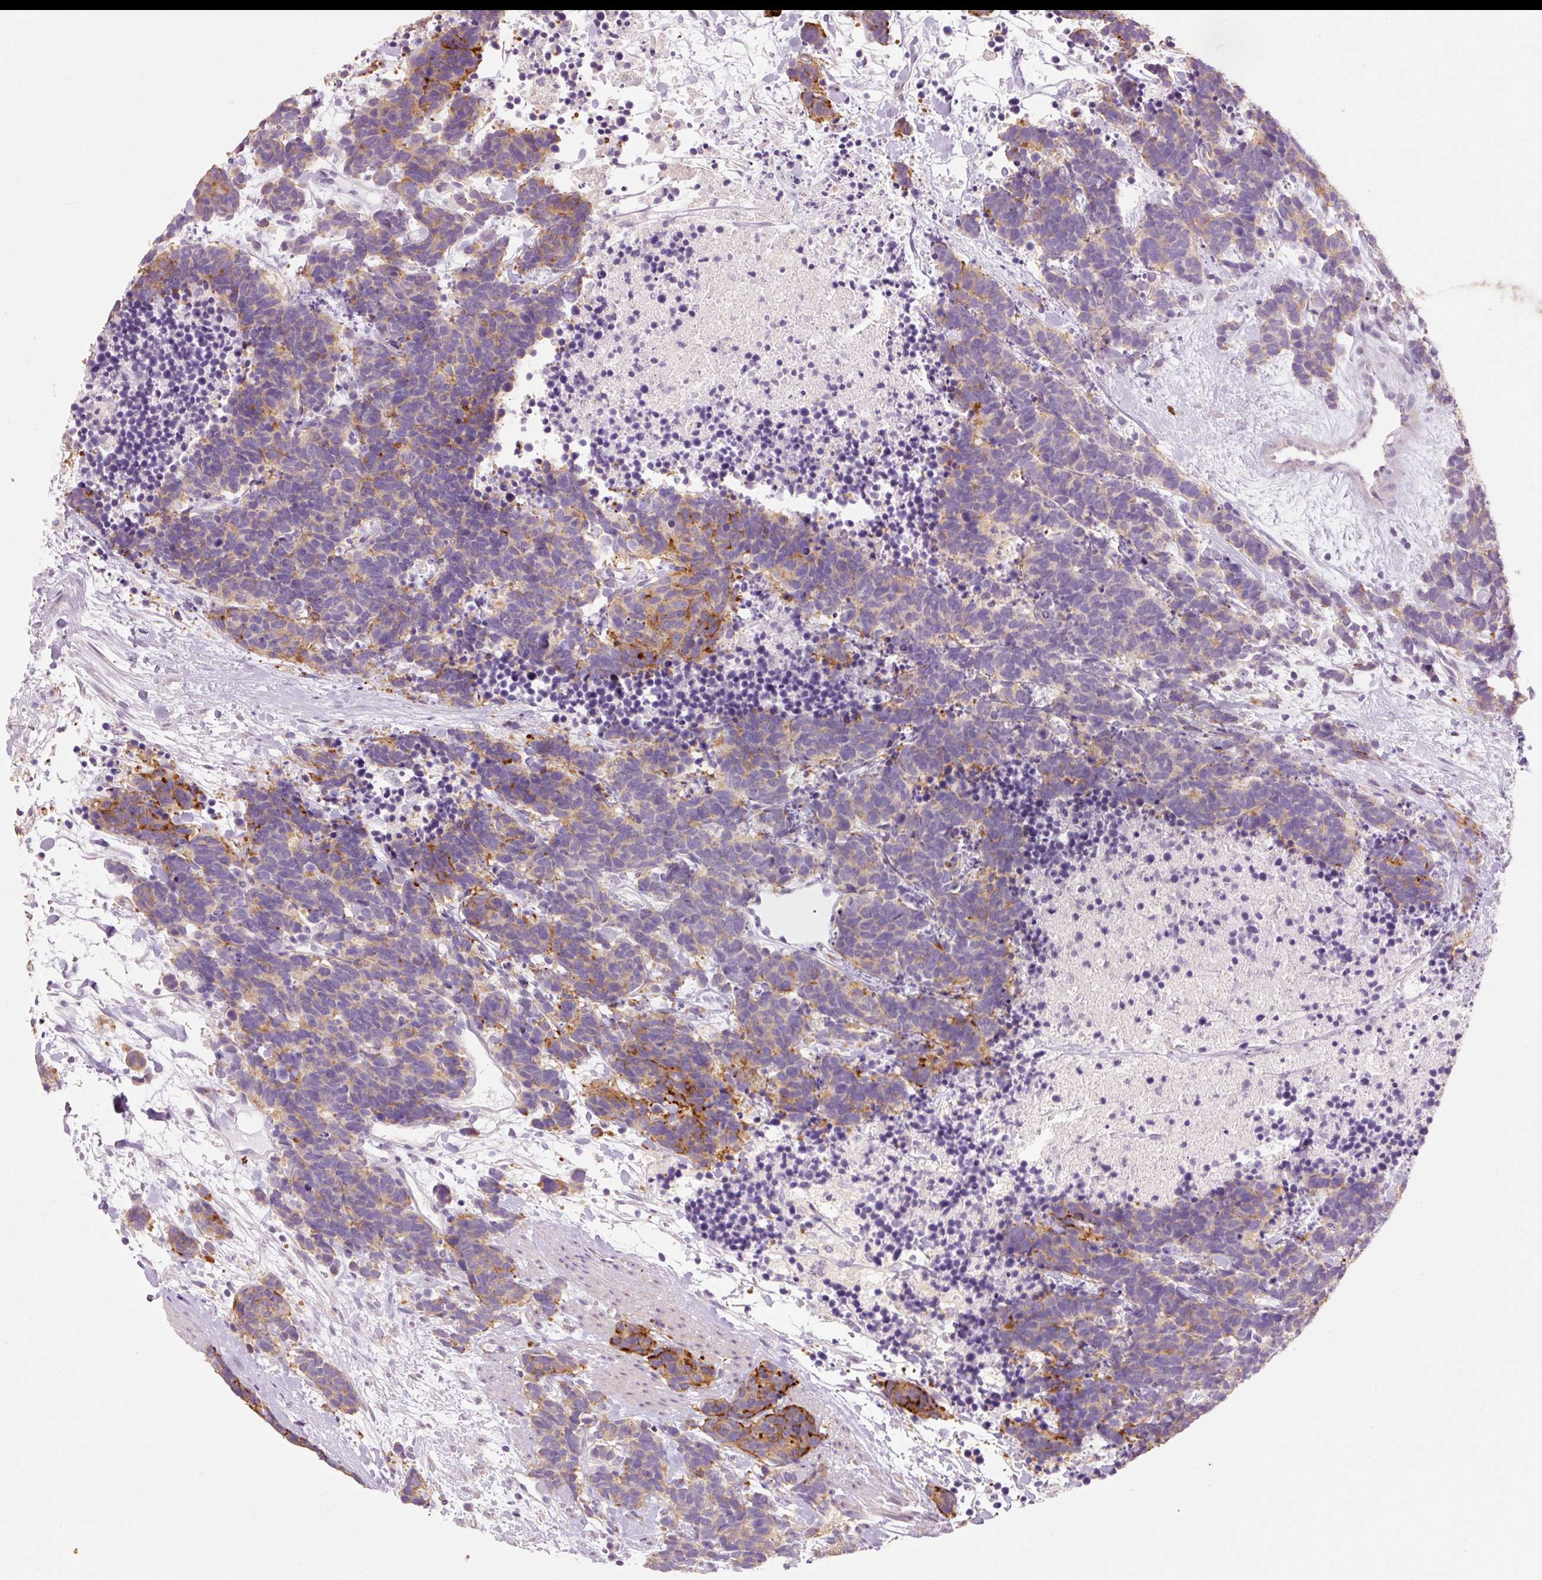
{"staining": {"intensity": "strong", "quantity": "25%-75%", "location": "cytoplasmic/membranous"}, "tissue": "carcinoid", "cell_type": "Tumor cells", "image_type": "cancer", "snomed": [{"axis": "morphology", "description": "Carcinoma, NOS"}, {"axis": "morphology", "description": "Carcinoid, malignant, NOS"}, {"axis": "topography", "description": "Prostate"}], "caption": "Protein staining of carcinoma tissue demonstrates strong cytoplasmic/membranous staining in approximately 25%-75% of tumor cells.", "gene": "HAX1", "patient": {"sex": "male", "age": 57}}